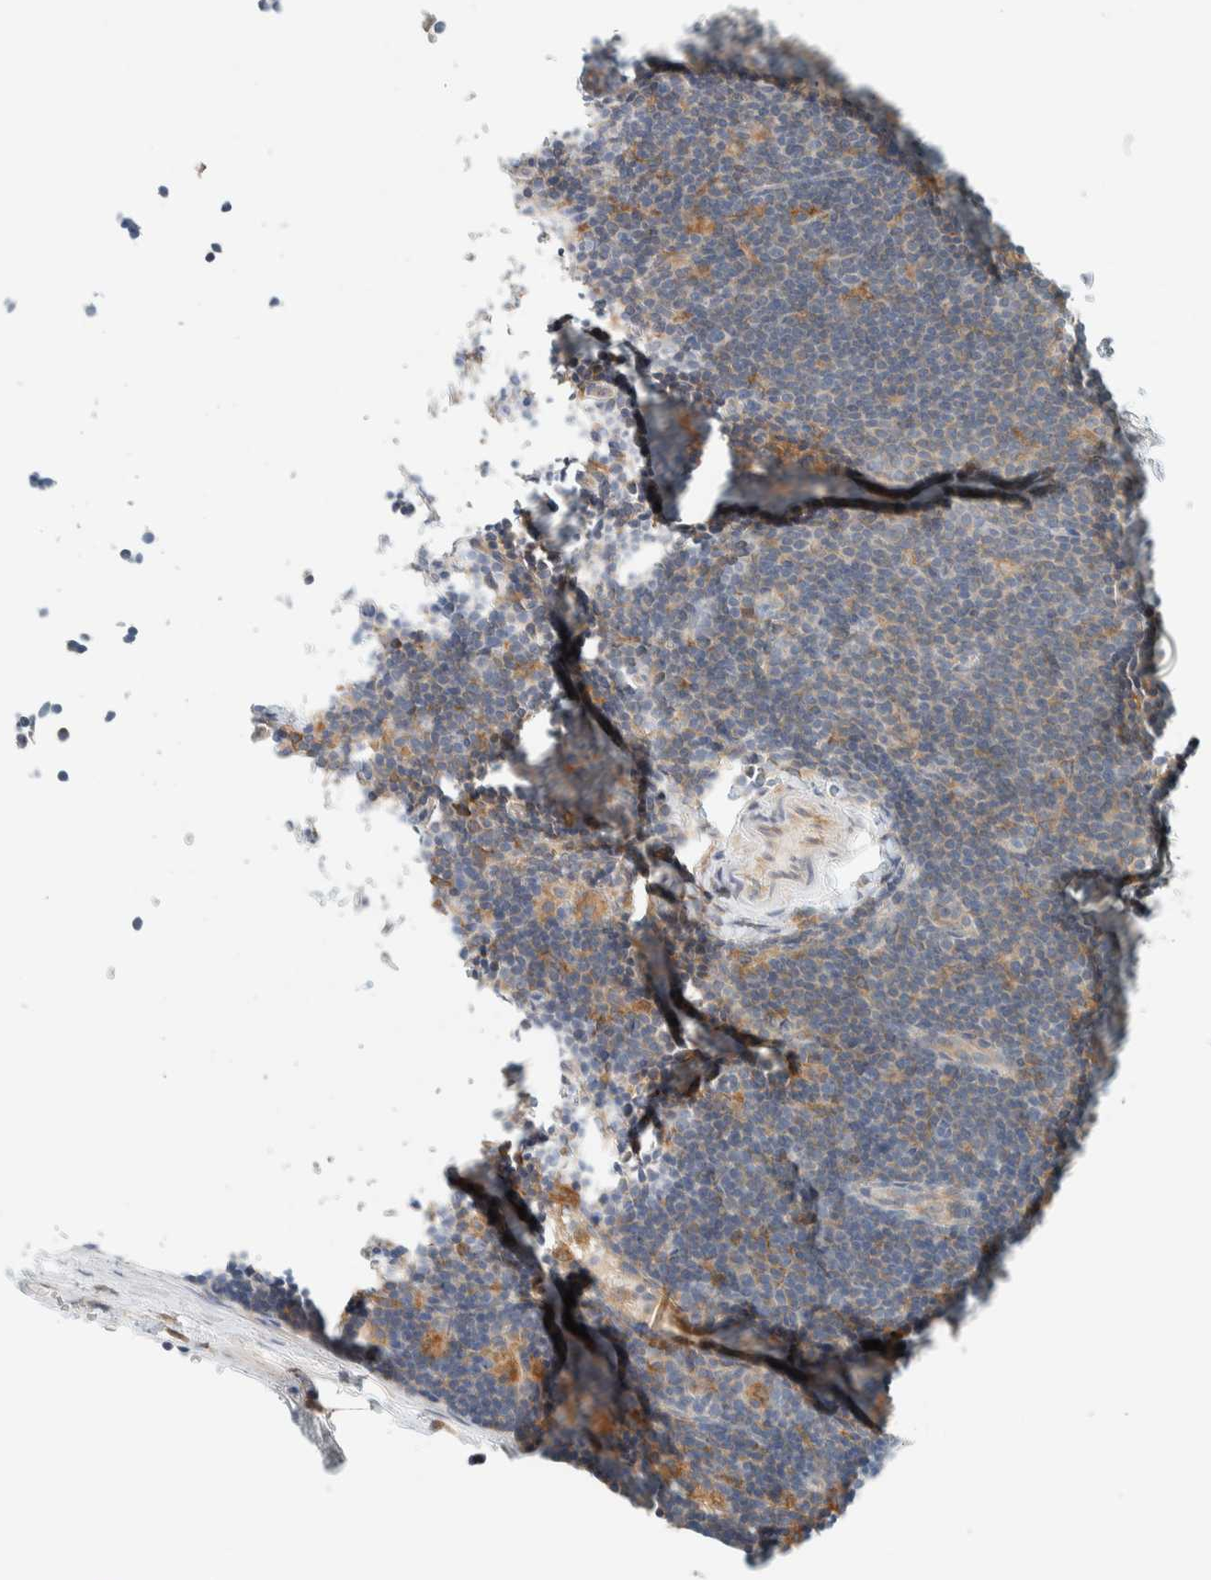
{"staining": {"intensity": "negative", "quantity": "none", "location": "none"}, "tissue": "lymphoma", "cell_type": "Tumor cells", "image_type": "cancer", "snomed": [{"axis": "morphology", "description": "Hodgkin's disease, NOS"}, {"axis": "topography", "description": "Lymph node"}], "caption": "Immunohistochemistry (IHC) image of neoplastic tissue: lymphoma stained with DAB (3,3'-diaminobenzidine) shows no significant protein staining in tumor cells.", "gene": "SUMF2", "patient": {"sex": "female", "age": 57}}